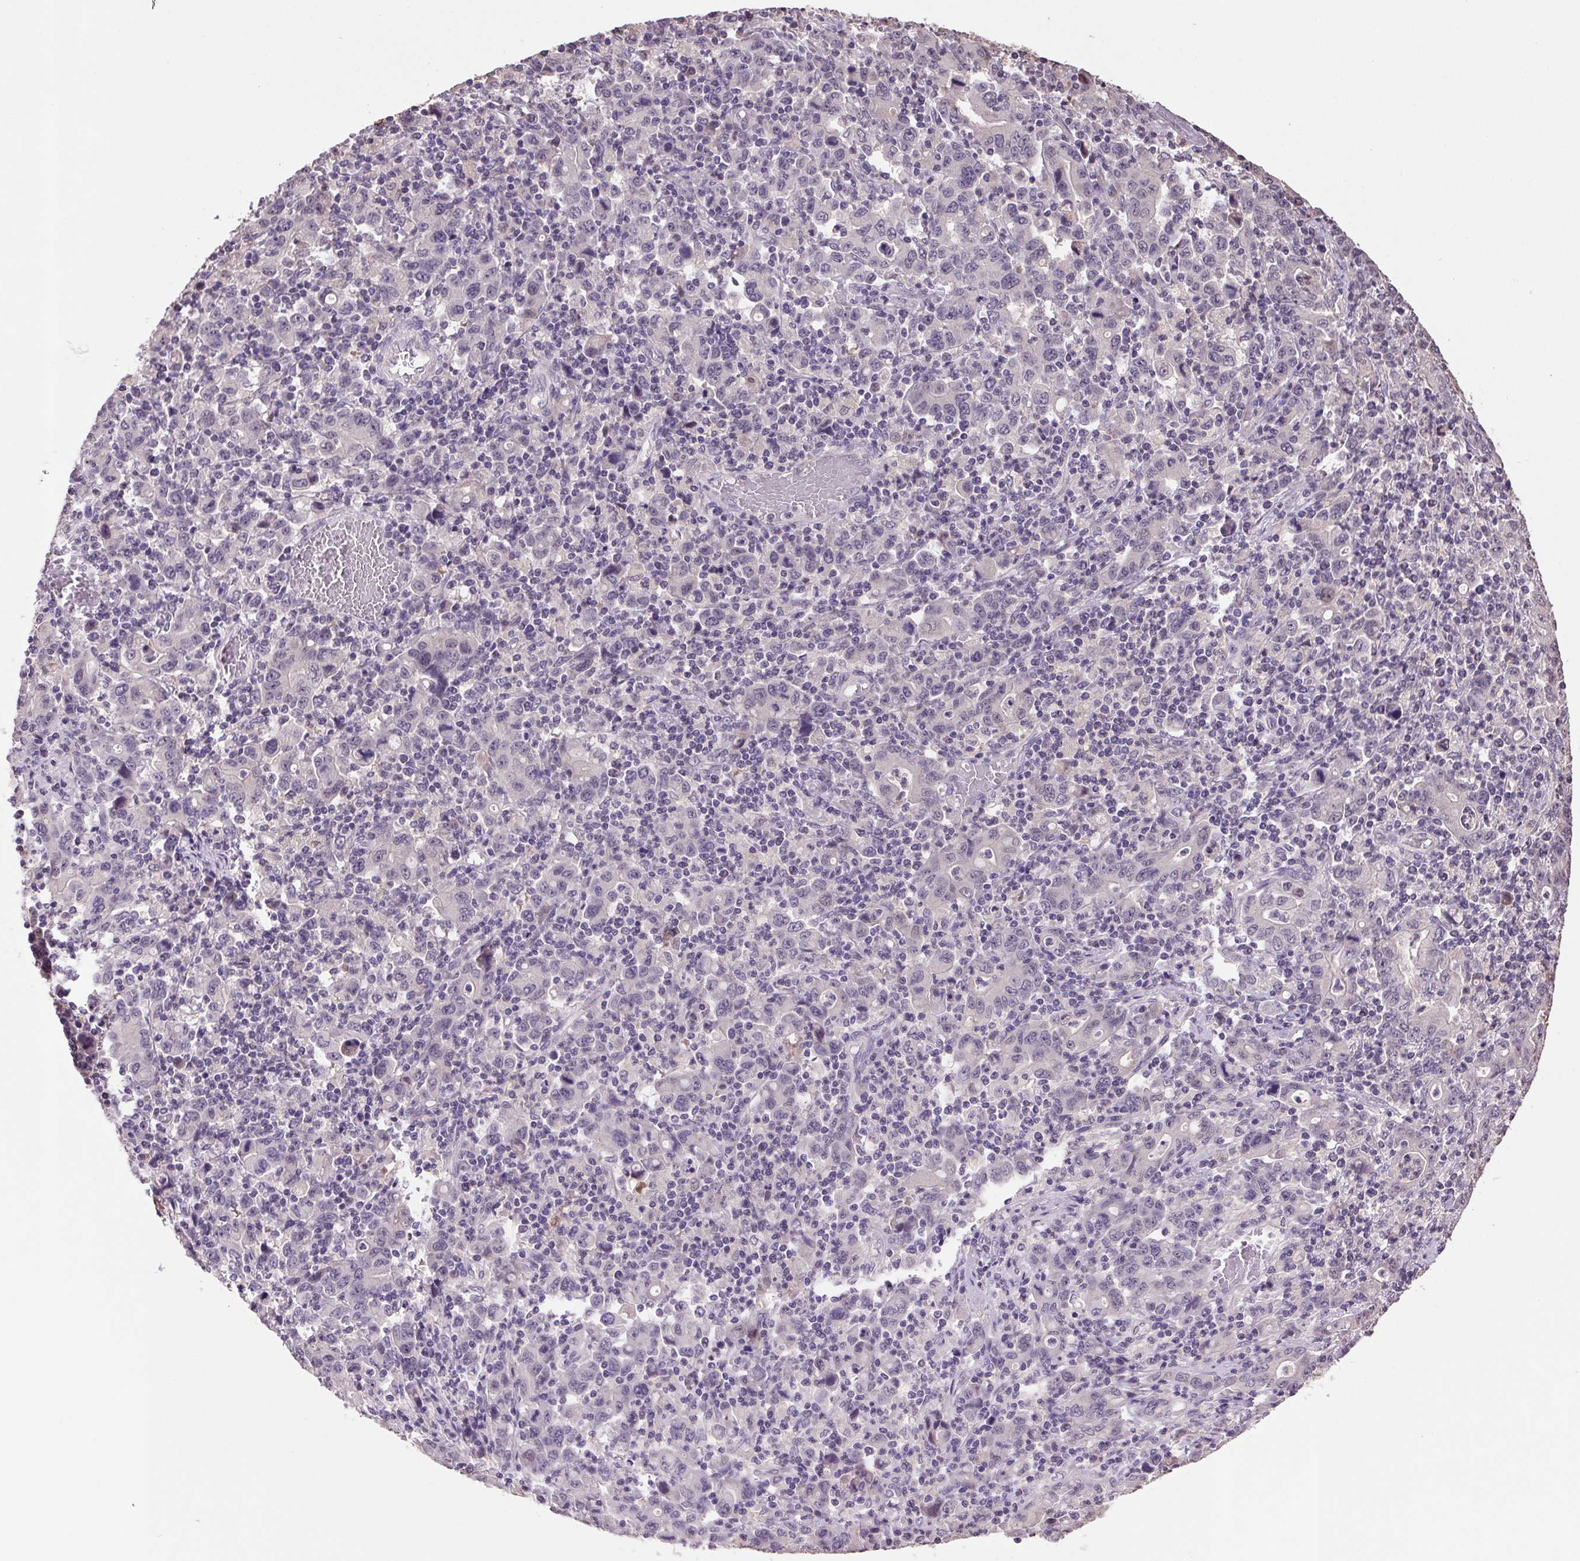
{"staining": {"intensity": "negative", "quantity": "none", "location": "none"}, "tissue": "stomach cancer", "cell_type": "Tumor cells", "image_type": "cancer", "snomed": [{"axis": "morphology", "description": "Adenocarcinoma, NOS"}, {"axis": "topography", "description": "Stomach, upper"}], "caption": "The histopathology image demonstrates no staining of tumor cells in stomach cancer (adenocarcinoma). (DAB (3,3'-diaminobenzidine) immunohistochemistry (IHC), high magnification).", "gene": "VWA3B", "patient": {"sex": "male", "age": 69}}